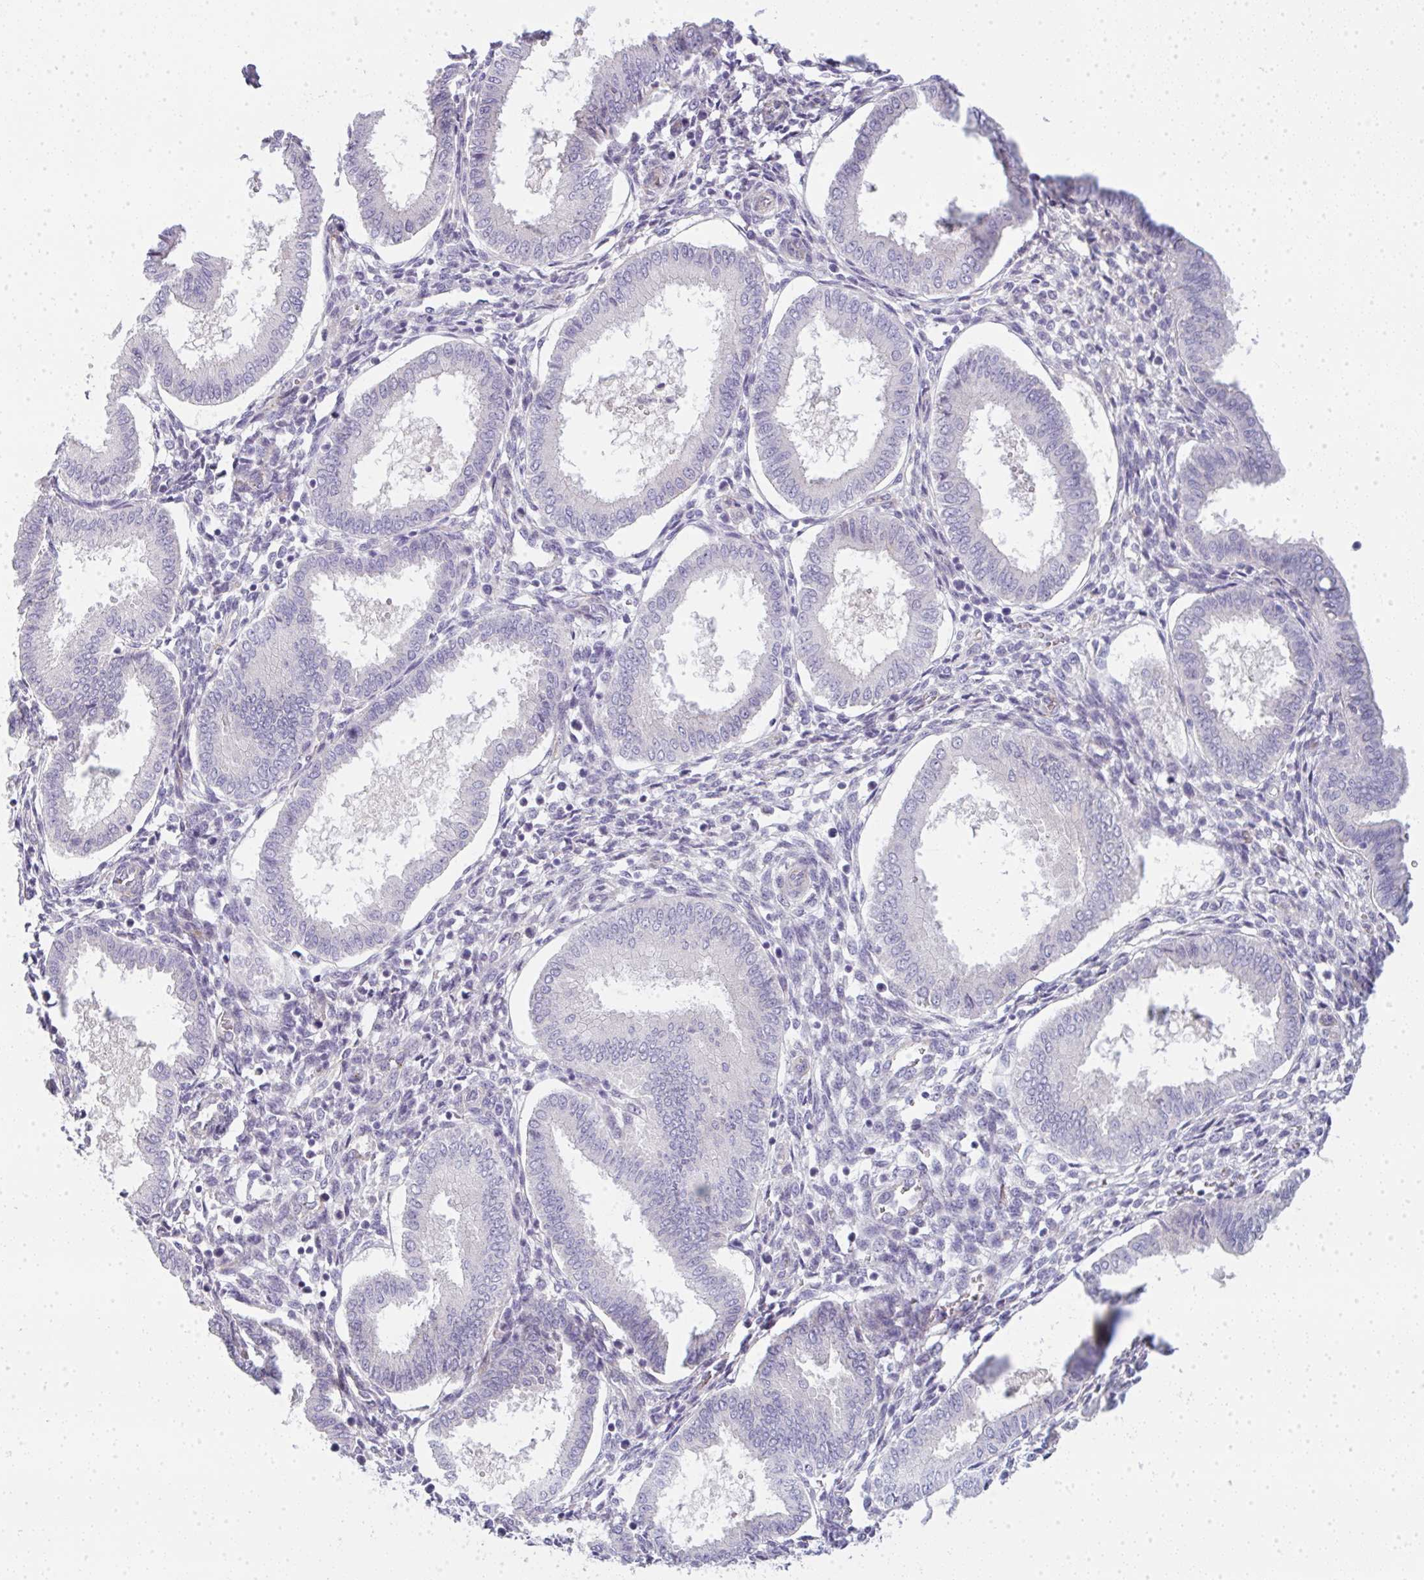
{"staining": {"intensity": "moderate", "quantity": "<25%", "location": "cytoplasmic/membranous"}, "tissue": "endometrium", "cell_type": "Cells in endometrial stroma", "image_type": "normal", "snomed": [{"axis": "morphology", "description": "Normal tissue, NOS"}, {"axis": "topography", "description": "Endometrium"}], "caption": "Immunohistochemical staining of benign endometrium displays <25% levels of moderate cytoplasmic/membranous protein positivity in about <25% of cells in endometrial stroma. Nuclei are stained in blue.", "gene": "LPAR4", "patient": {"sex": "female", "age": 24}}